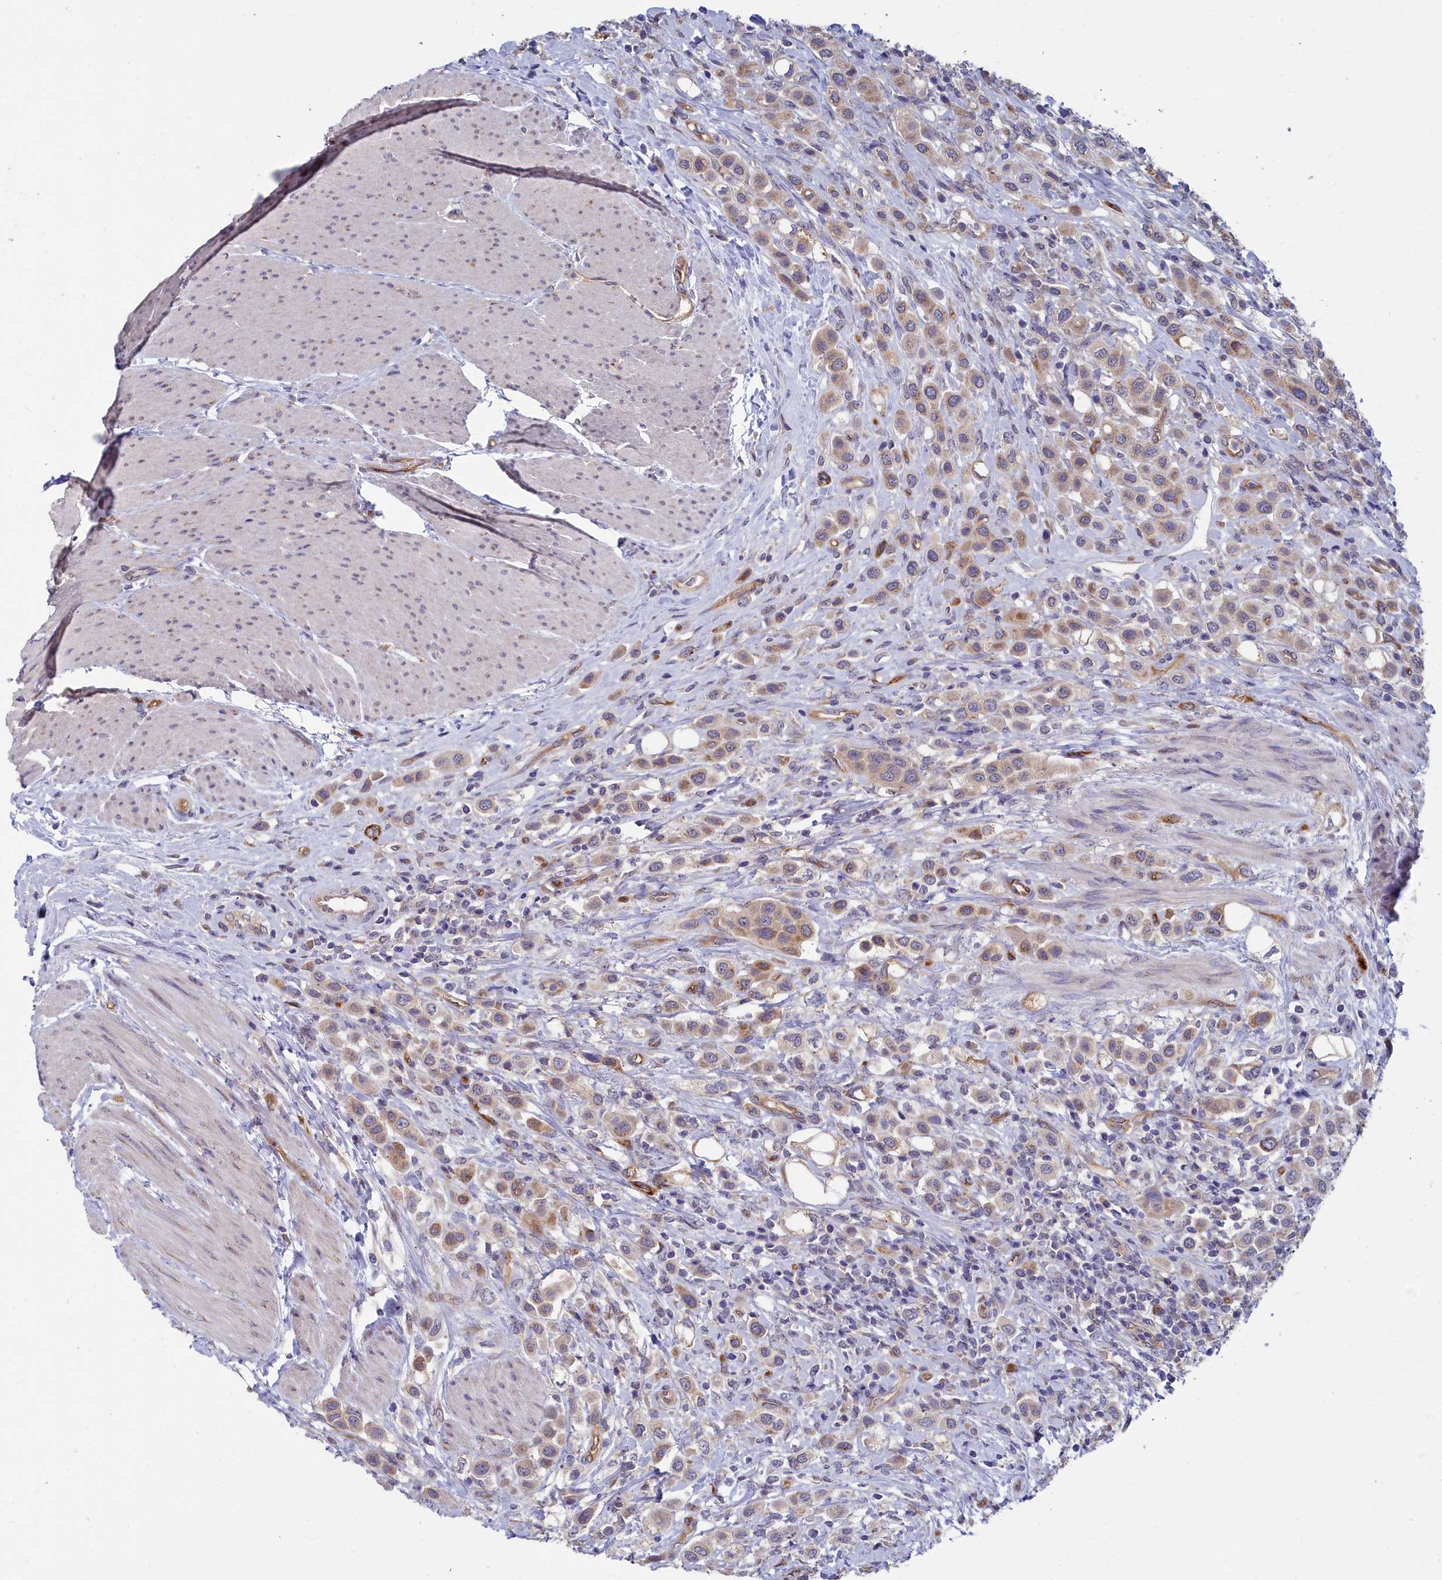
{"staining": {"intensity": "moderate", "quantity": ">75%", "location": "cytoplasmic/membranous"}, "tissue": "urothelial cancer", "cell_type": "Tumor cells", "image_type": "cancer", "snomed": [{"axis": "morphology", "description": "Urothelial carcinoma, High grade"}, {"axis": "topography", "description": "Urinary bladder"}], "caption": "This is an image of IHC staining of urothelial cancer, which shows moderate positivity in the cytoplasmic/membranous of tumor cells.", "gene": "RDX", "patient": {"sex": "male", "age": 50}}